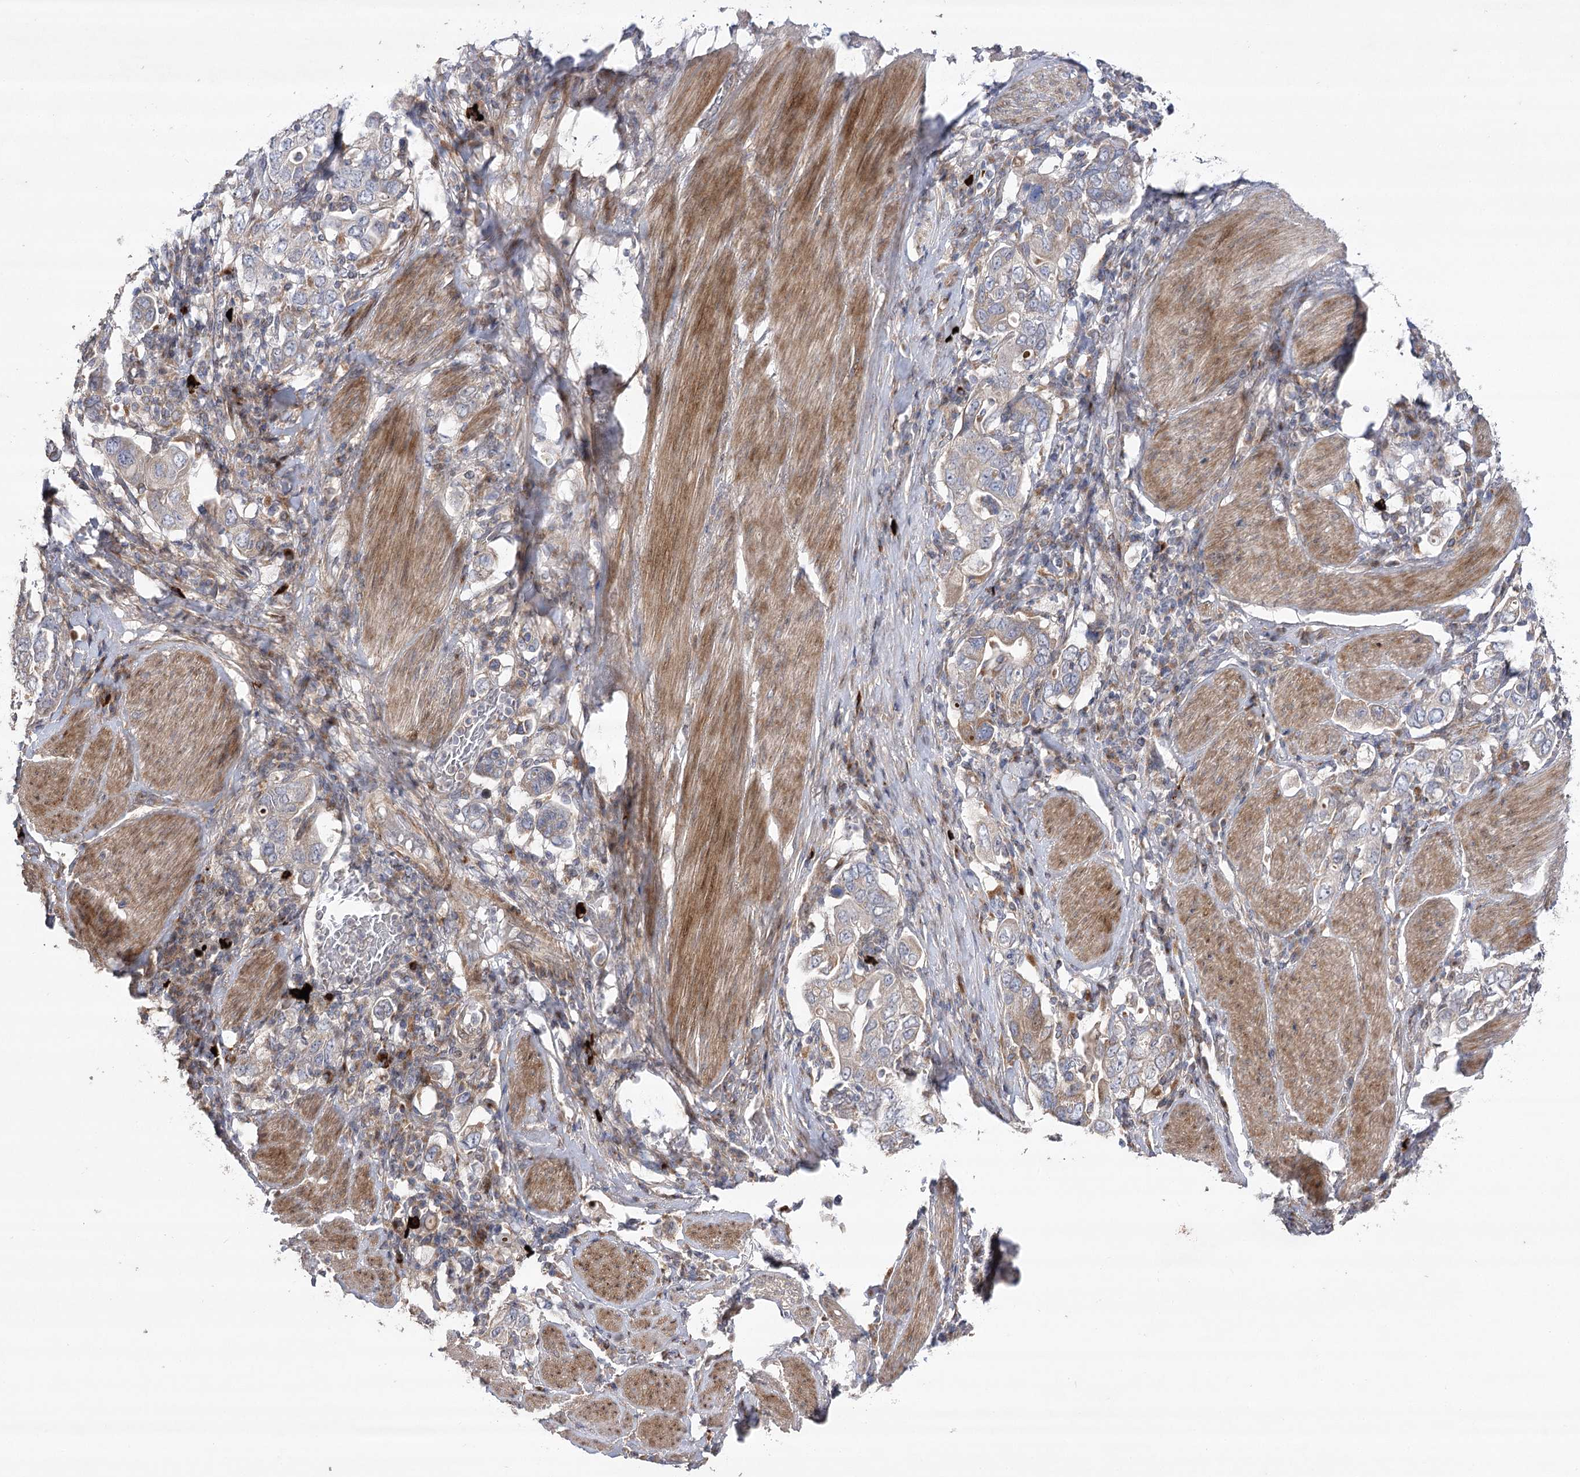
{"staining": {"intensity": "weak", "quantity": "<25%", "location": "cytoplasmic/membranous"}, "tissue": "stomach cancer", "cell_type": "Tumor cells", "image_type": "cancer", "snomed": [{"axis": "morphology", "description": "Adenocarcinoma, NOS"}, {"axis": "topography", "description": "Stomach, upper"}], "caption": "The IHC micrograph has no significant expression in tumor cells of adenocarcinoma (stomach) tissue.", "gene": "OBSL1", "patient": {"sex": "male", "age": 62}}